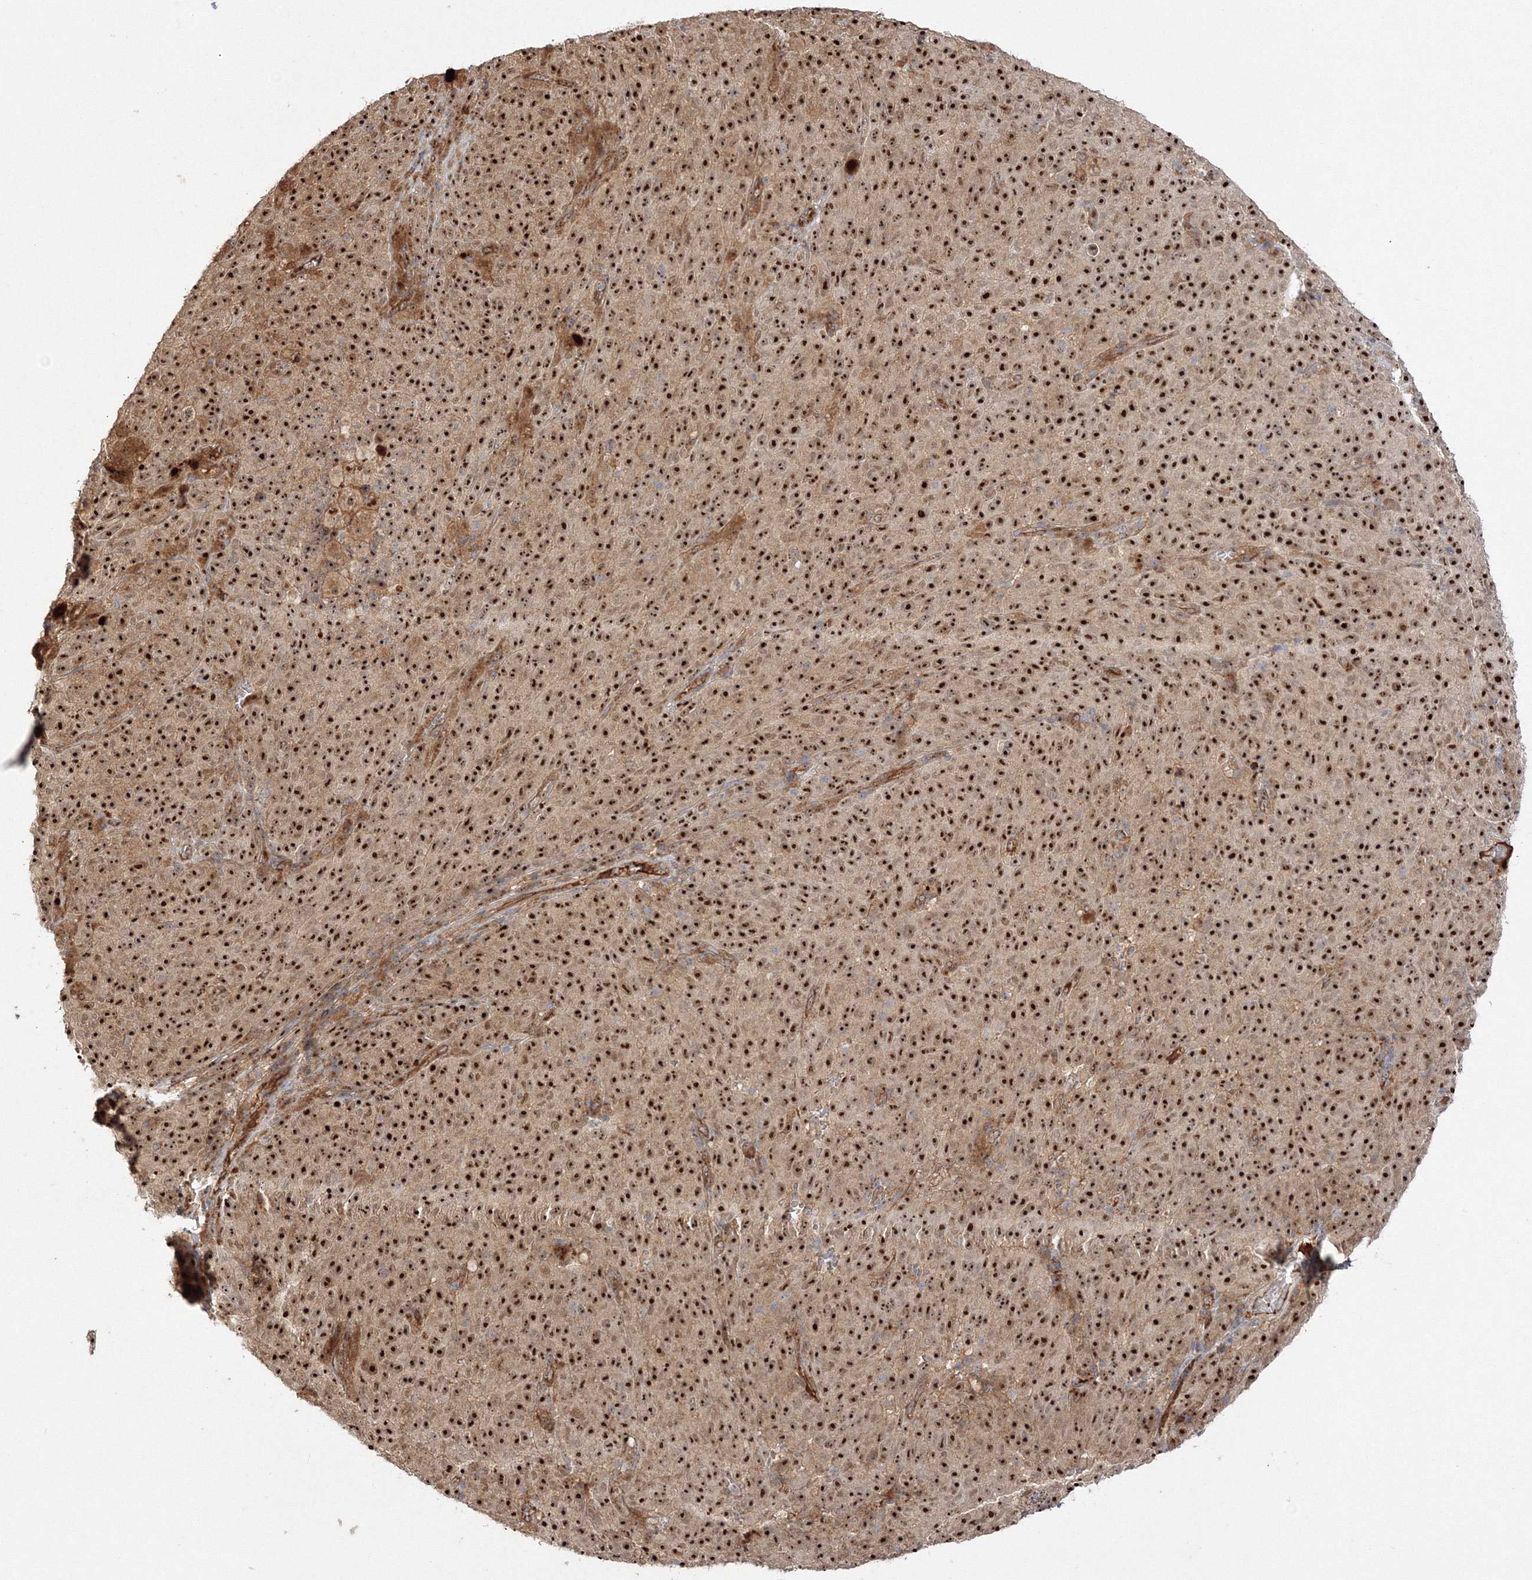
{"staining": {"intensity": "strong", "quantity": ">75%", "location": "nuclear"}, "tissue": "melanoma", "cell_type": "Tumor cells", "image_type": "cancer", "snomed": [{"axis": "morphology", "description": "Malignant melanoma, NOS"}, {"axis": "topography", "description": "Skin"}], "caption": "High-power microscopy captured an immunohistochemistry (IHC) micrograph of melanoma, revealing strong nuclear staining in about >75% of tumor cells.", "gene": "NPM3", "patient": {"sex": "female", "age": 82}}